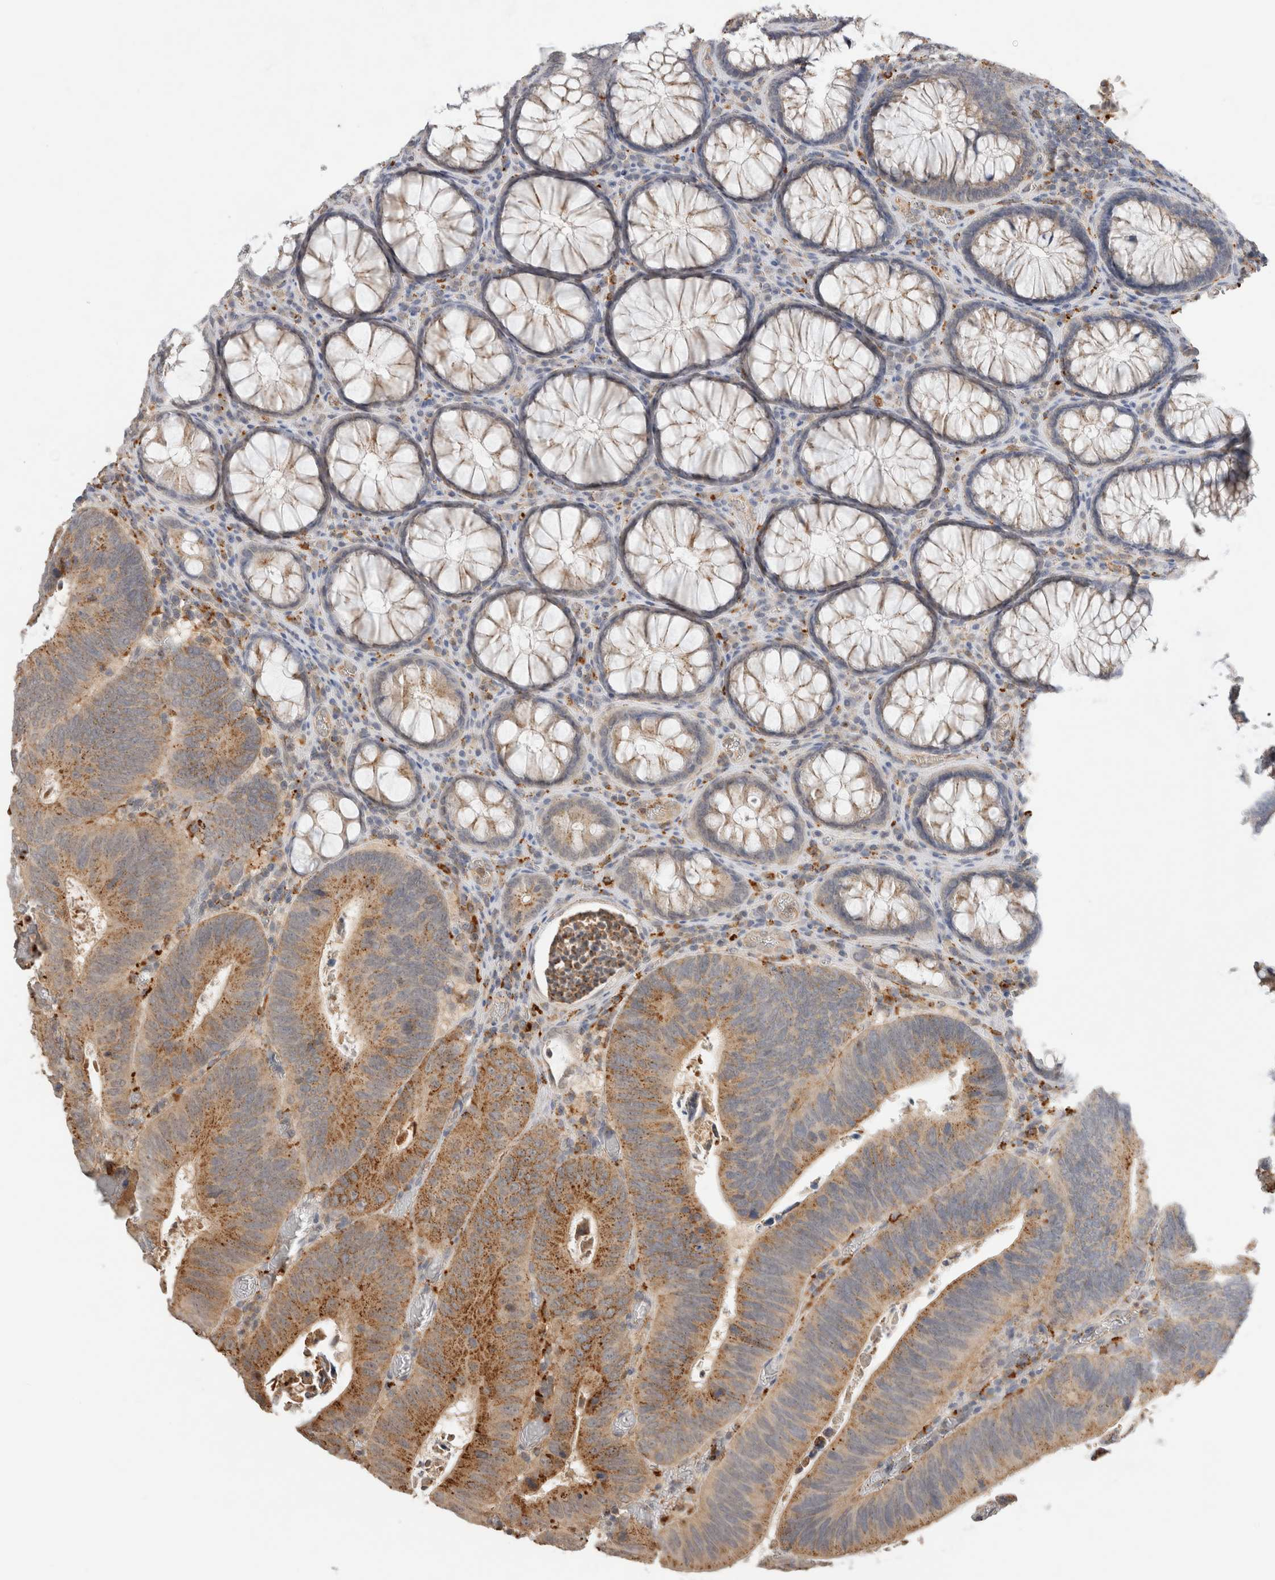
{"staining": {"intensity": "moderate", "quantity": ">75%", "location": "cytoplasmic/membranous"}, "tissue": "colorectal cancer", "cell_type": "Tumor cells", "image_type": "cancer", "snomed": [{"axis": "morphology", "description": "Inflammation, NOS"}, {"axis": "morphology", "description": "Adenocarcinoma, NOS"}, {"axis": "topography", "description": "Colon"}], "caption": "Human colorectal adenocarcinoma stained with a protein marker reveals moderate staining in tumor cells.", "gene": "GNS", "patient": {"sex": "male", "age": 72}}